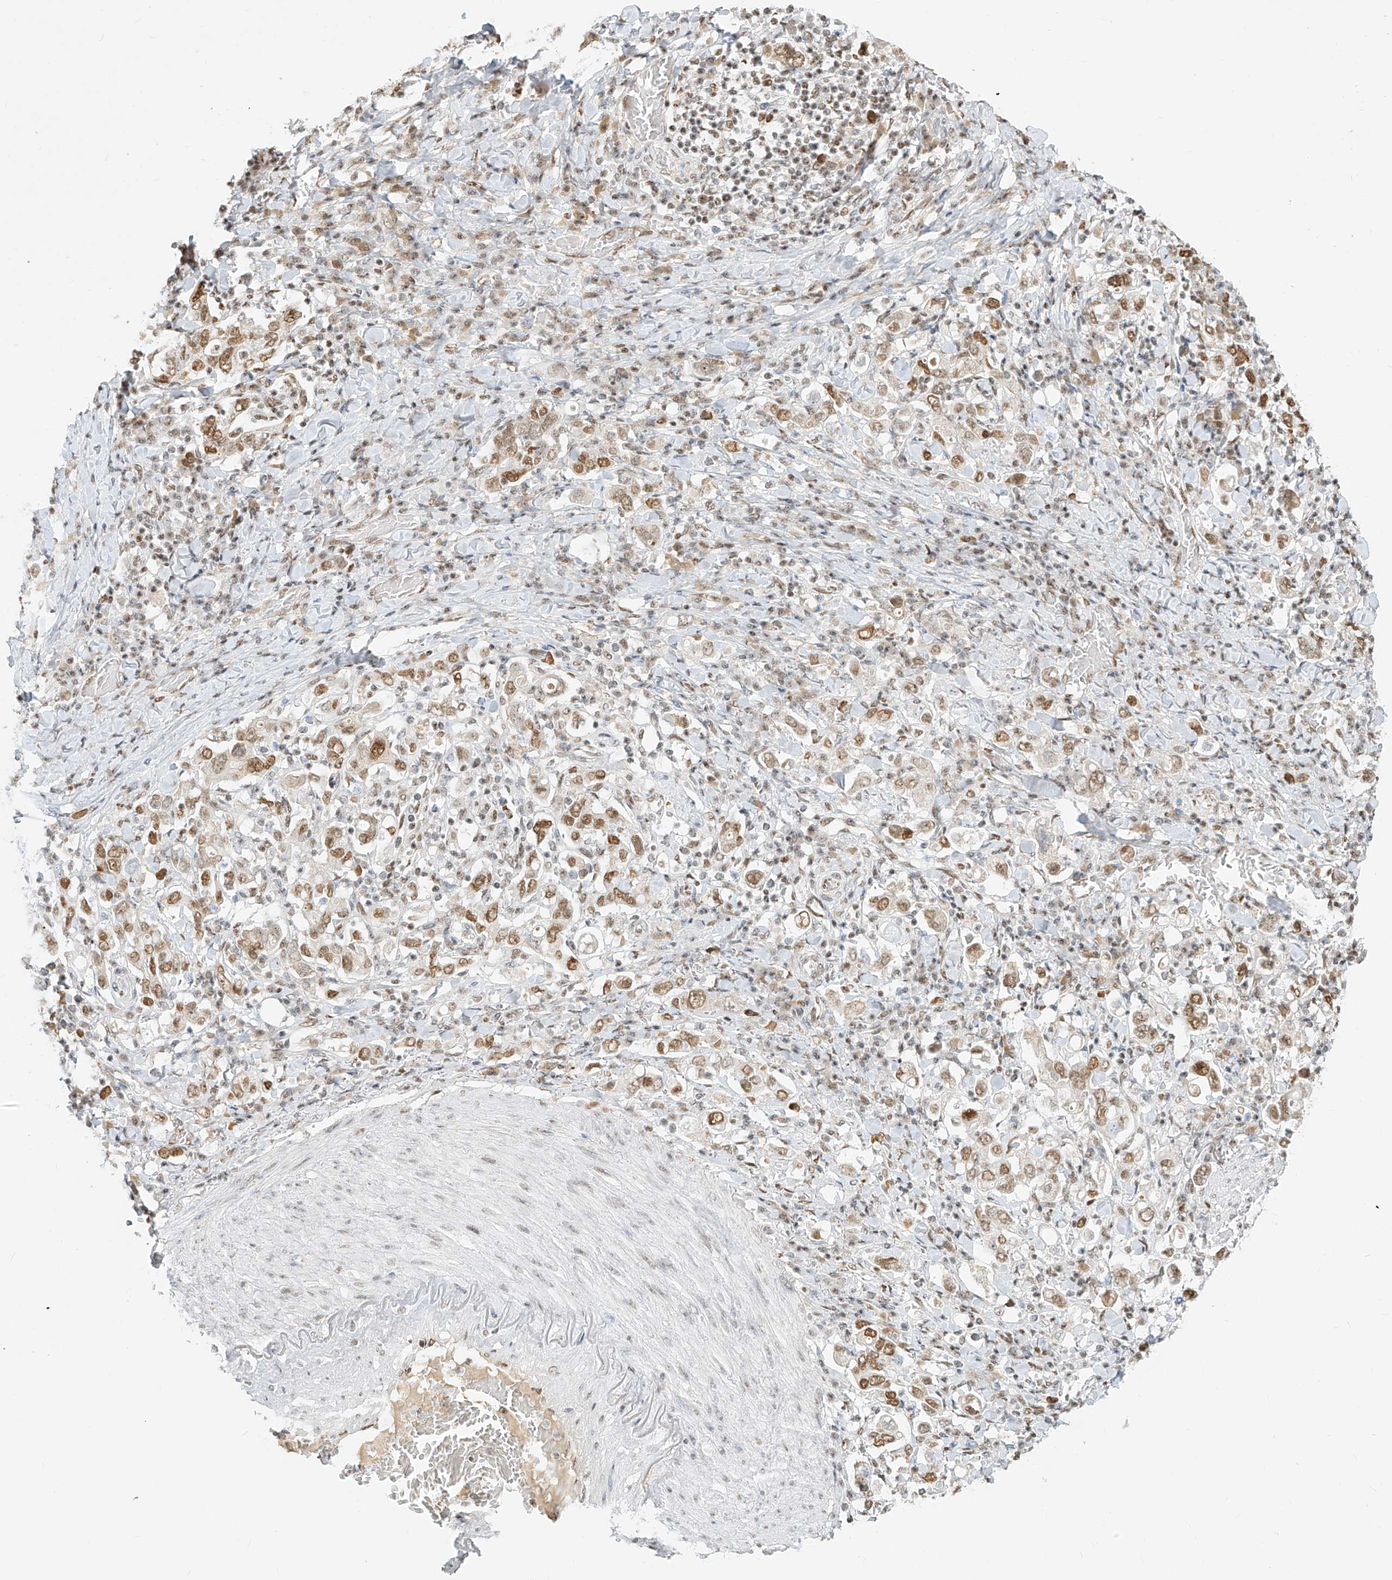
{"staining": {"intensity": "moderate", "quantity": ">75%", "location": "nuclear"}, "tissue": "stomach cancer", "cell_type": "Tumor cells", "image_type": "cancer", "snomed": [{"axis": "morphology", "description": "Adenocarcinoma, NOS"}, {"axis": "topography", "description": "Stomach, upper"}], "caption": "The histopathology image exhibits immunohistochemical staining of stomach cancer (adenocarcinoma). There is moderate nuclear positivity is appreciated in approximately >75% of tumor cells.", "gene": "NHSL1", "patient": {"sex": "male", "age": 62}}